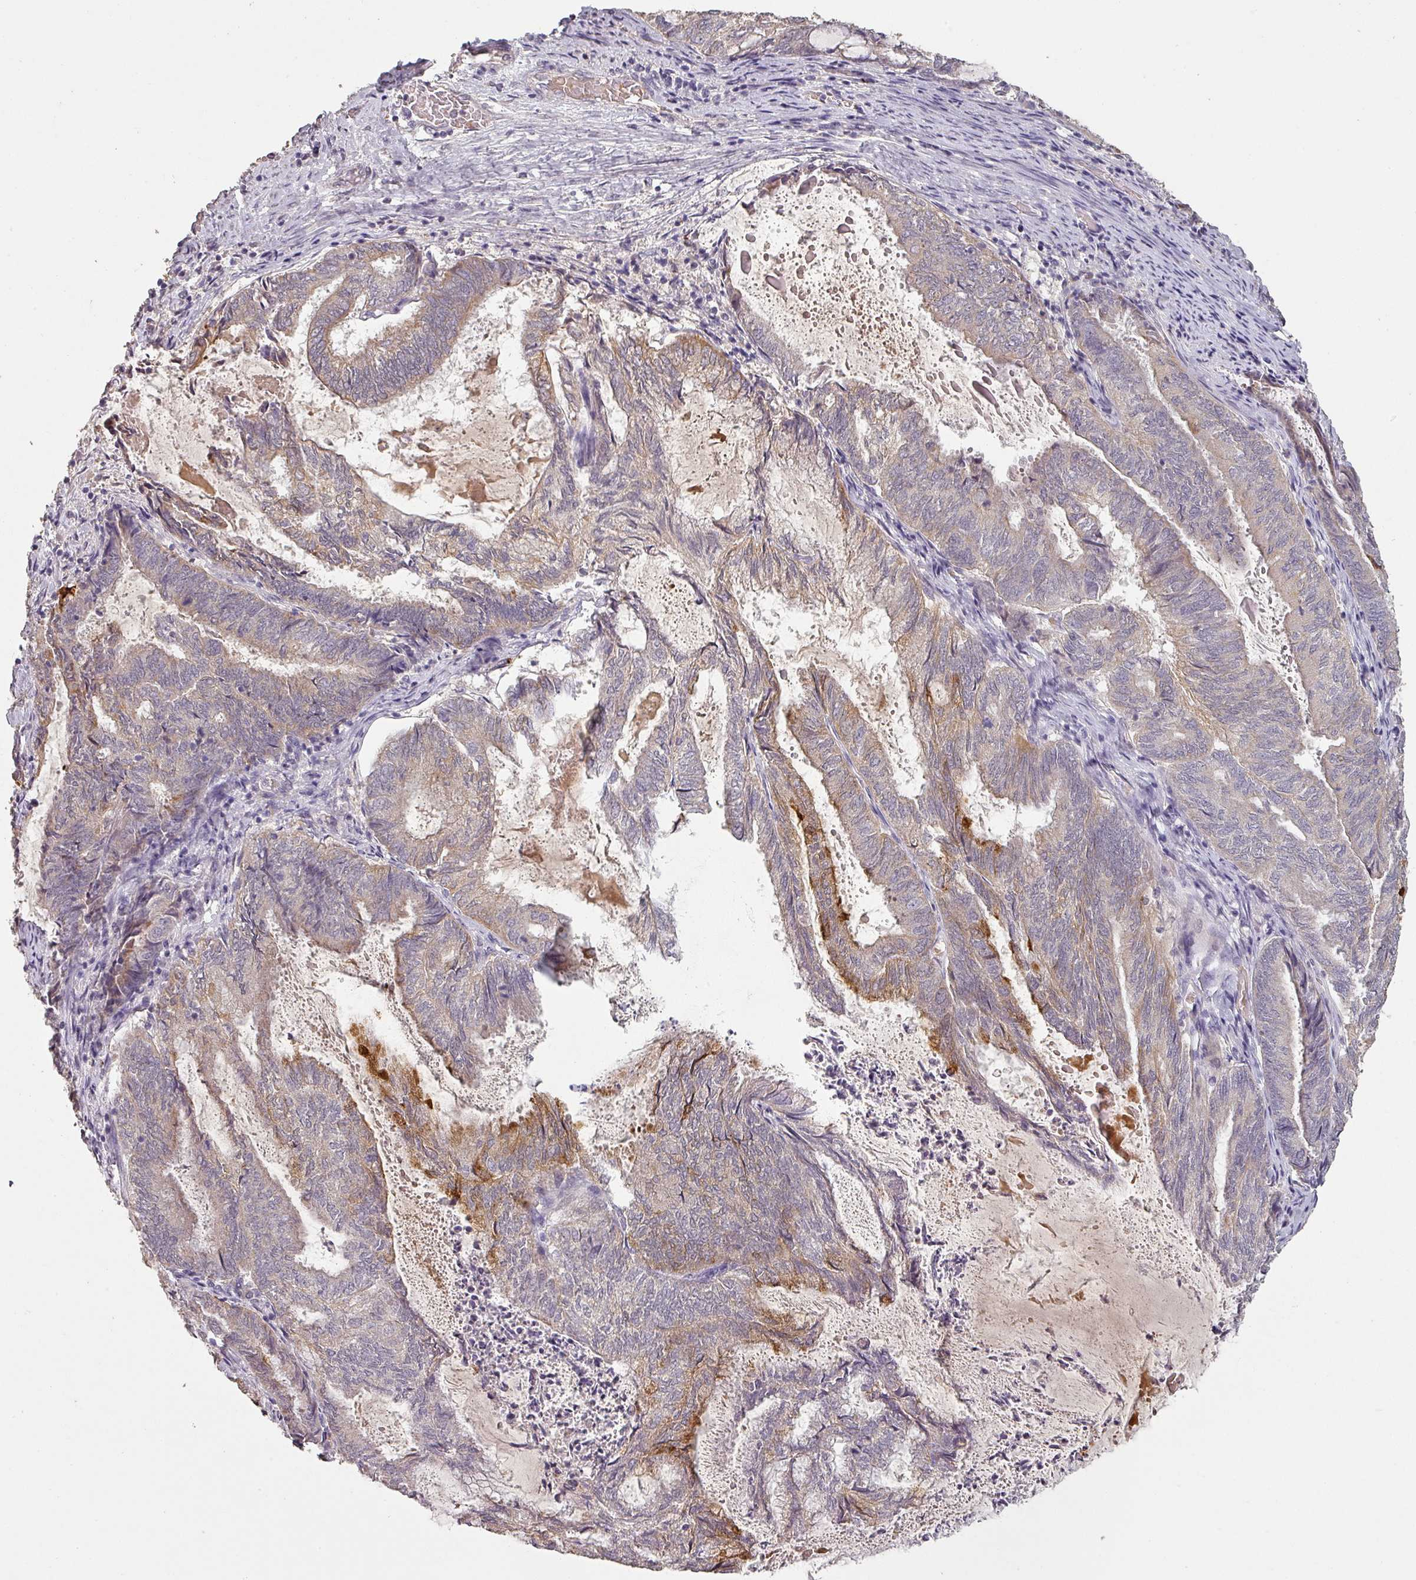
{"staining": {"intensity": "moderate", "quantity": "<25%", "location": "cytoplasmic/membranous"}, "tissue": "endometrial cancer", "cell_type": "Tumor cells", "image_type": "cancer", "snomed": [{"axis": "morphology", "description": "Adenocarcinoma, NOS"}, {"axis": "topography", "description": "Endometrium"}], "caption": "Endometrial adenocarcinoma tissue exhibits moderate cytoplasmic/membranous expression in about <25% of tumor cells (Brightfield microscopy of DAB IHC at high magnification).", "gene": "LYPLA1", "patient": {"sex": "female", "age": 80}}